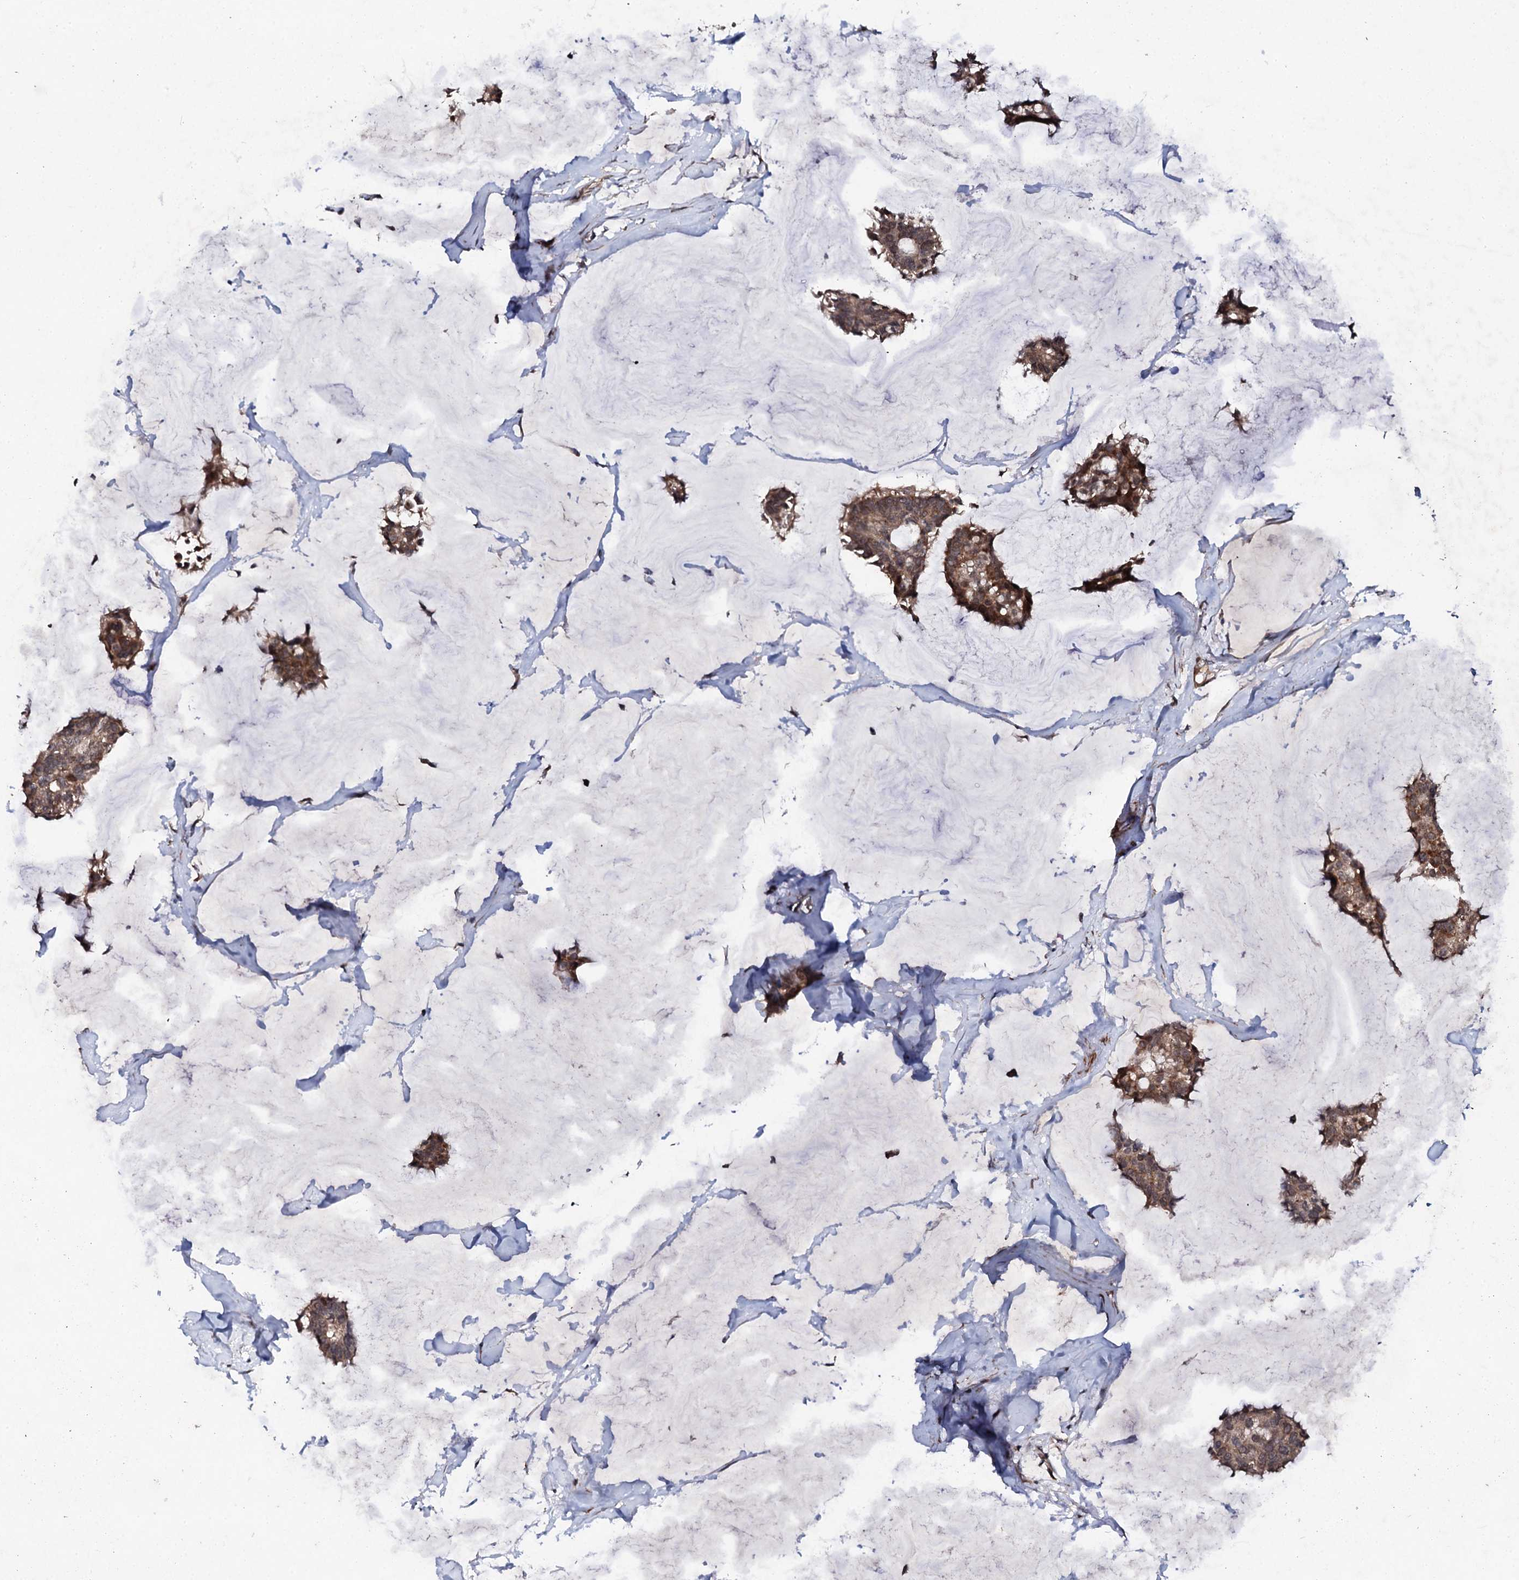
{"staining": {"intensity": "moderate", "quantity": ">75%", "location": "cytoplasmic/membranous"}, "tissue": "breast cancer", "cell_type": "Tumor cells", "image_type": "cancer", "snomed": [{"axis": "morphology", "description": "Duct carcinoma"}, {"axis": "topography", "description": "Breast"}], "caption": "A high-resolution histopathology image shows immunohistochemistry staining of breast infiltrating ductal carcinoma, which demonstrates moderate cytoplasmic/membranous staining in approximately >75% of tumor cells.", "gene": "FAM111A", "patient": {"sex": "female", "age": 93}}